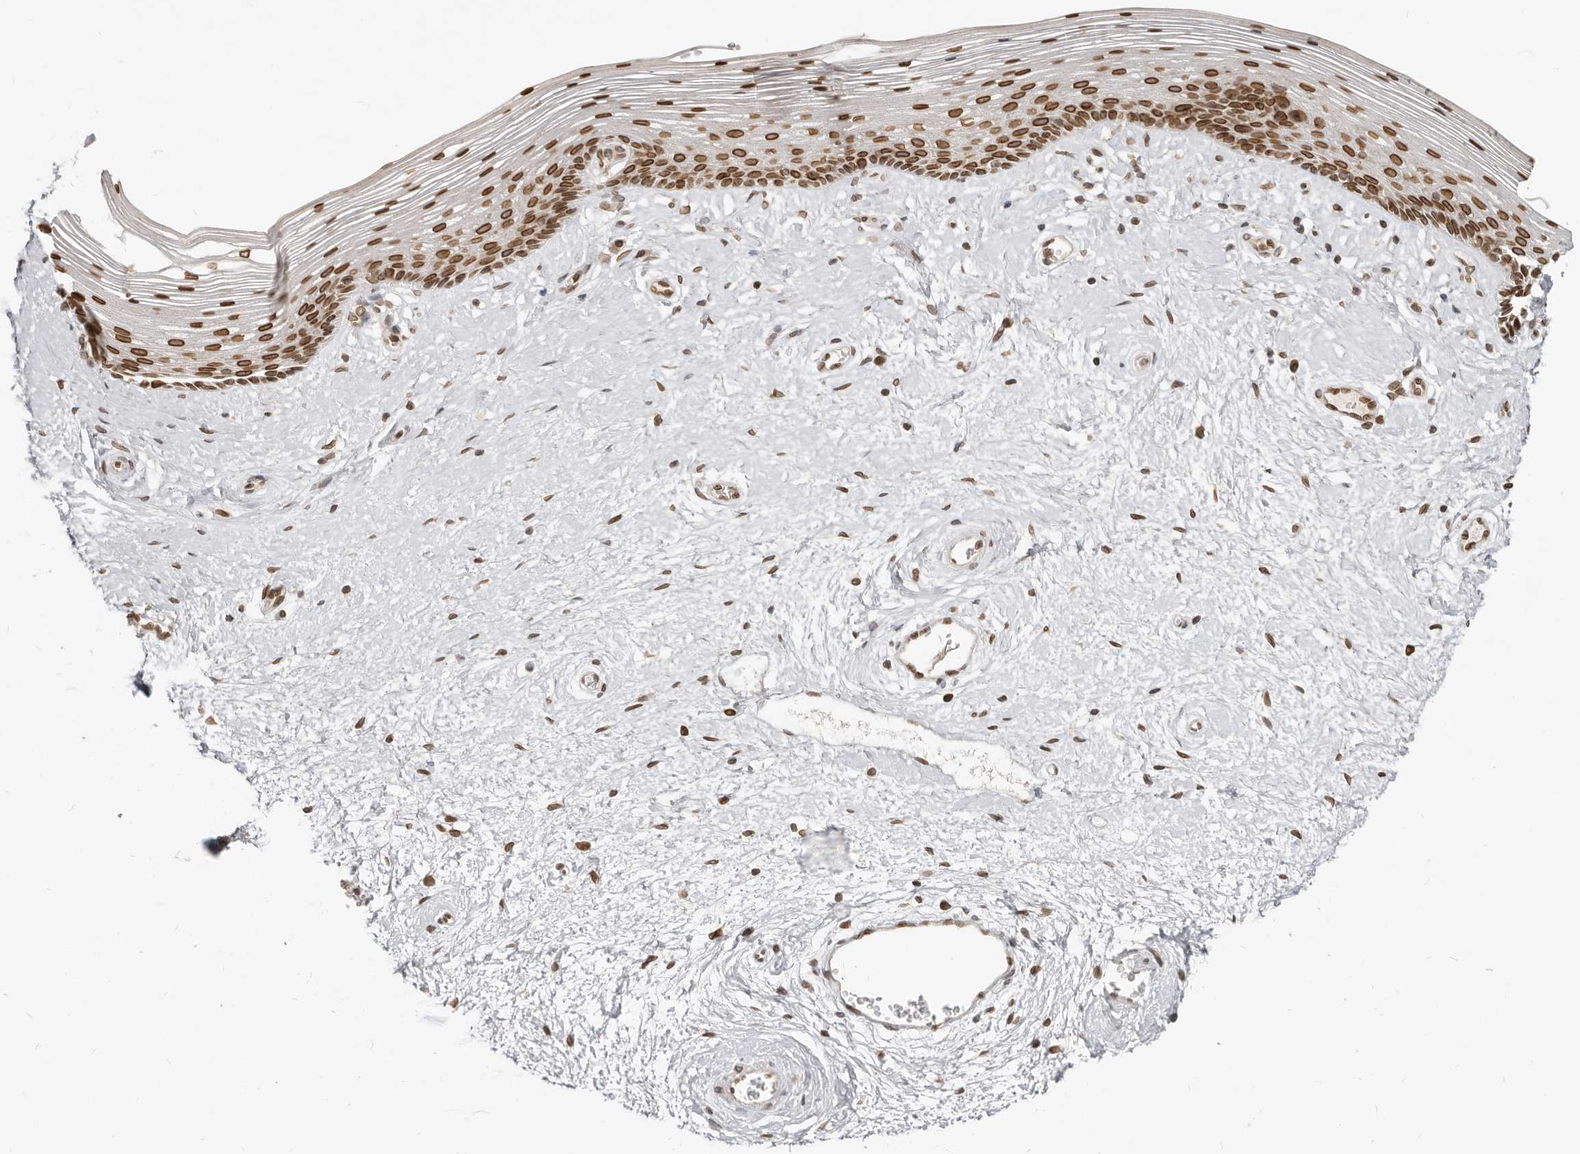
{"staining": {"intensity": "strong", "quantity": ">75%", "location": "cytoplasmic/membranous,nuclear"}, "tissue": "vagina", "cell_type": "Squamous epithelial cells", "image_type": "normal", "snomed": [{"axis": "morphology", "description": "Normal tissue, NOS"}, {"axis": "topography", "description": "Vagina"}], "caption": "Immunohistochemical staining of unremarkable vagina demonstrates high levels of strong cytoplasmic/membranous,nuclear staining in about >75% of squamous epithelial cells.", "gene": "NUP153", "patient": {"sex": "female", "age": 46}}